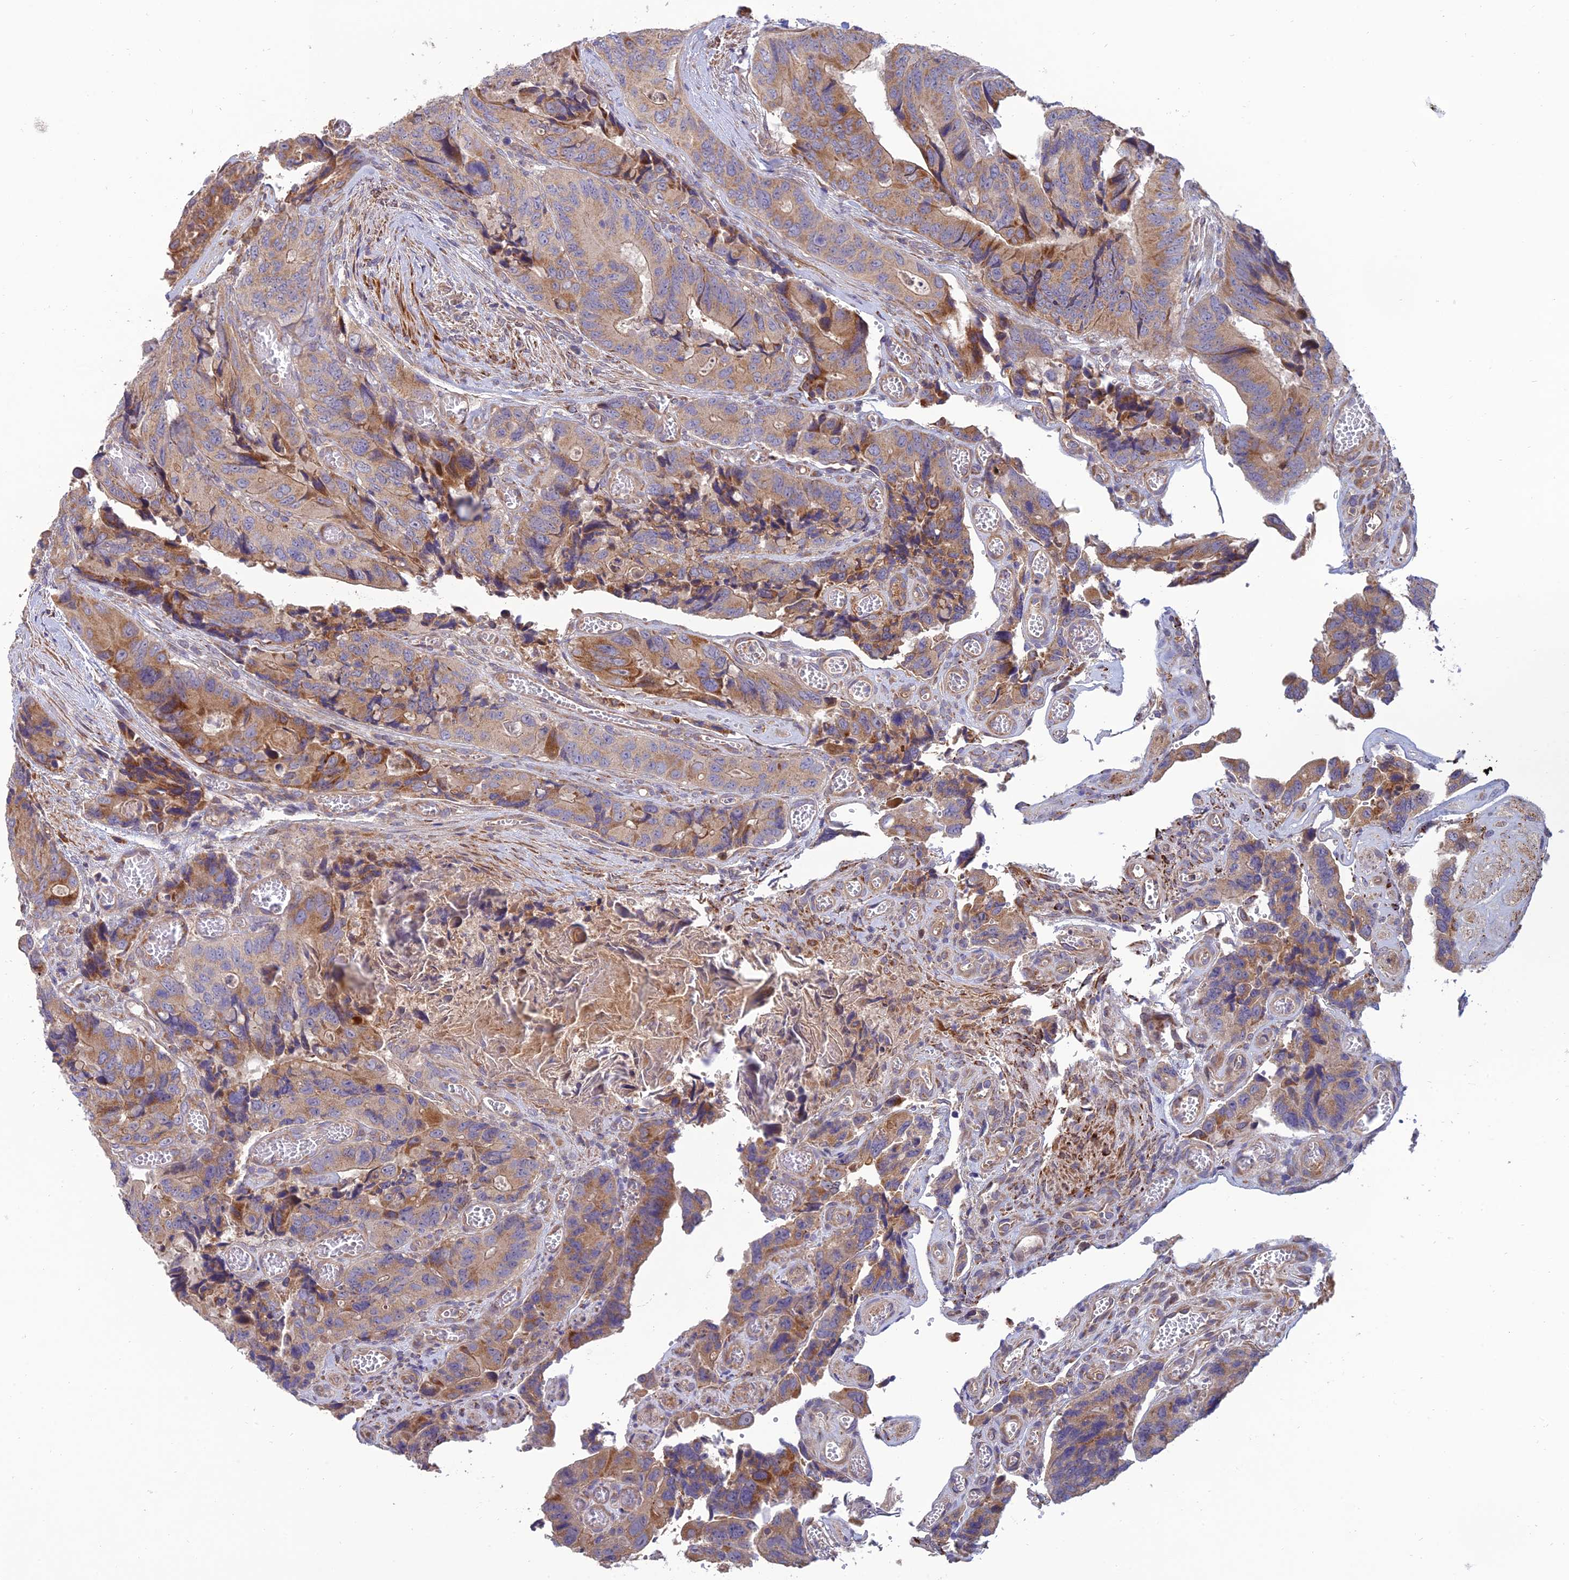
{"staining": {"intensity": "moderate", "quantity": "25%-75%", "location": "cytoplasmic/membranous"}, "tissue": "colorectal cancer", "cell_type": "Tumor cells", "image_type": "cancer", "snomed": [{"axis": "morphology", "description": "Adenocarcinoma, NOS"}, {"axis": "topography", "description": "Colon"}], "caption": "Tumor cells exhibit medium levels of moderate cytoplasmic/membranous staining in approximately 25%-75% of cells in colorectal cancer (adenocarcinoma).", "gene": "C3orf20", "patient": {"sex": "male", "age": 84}}